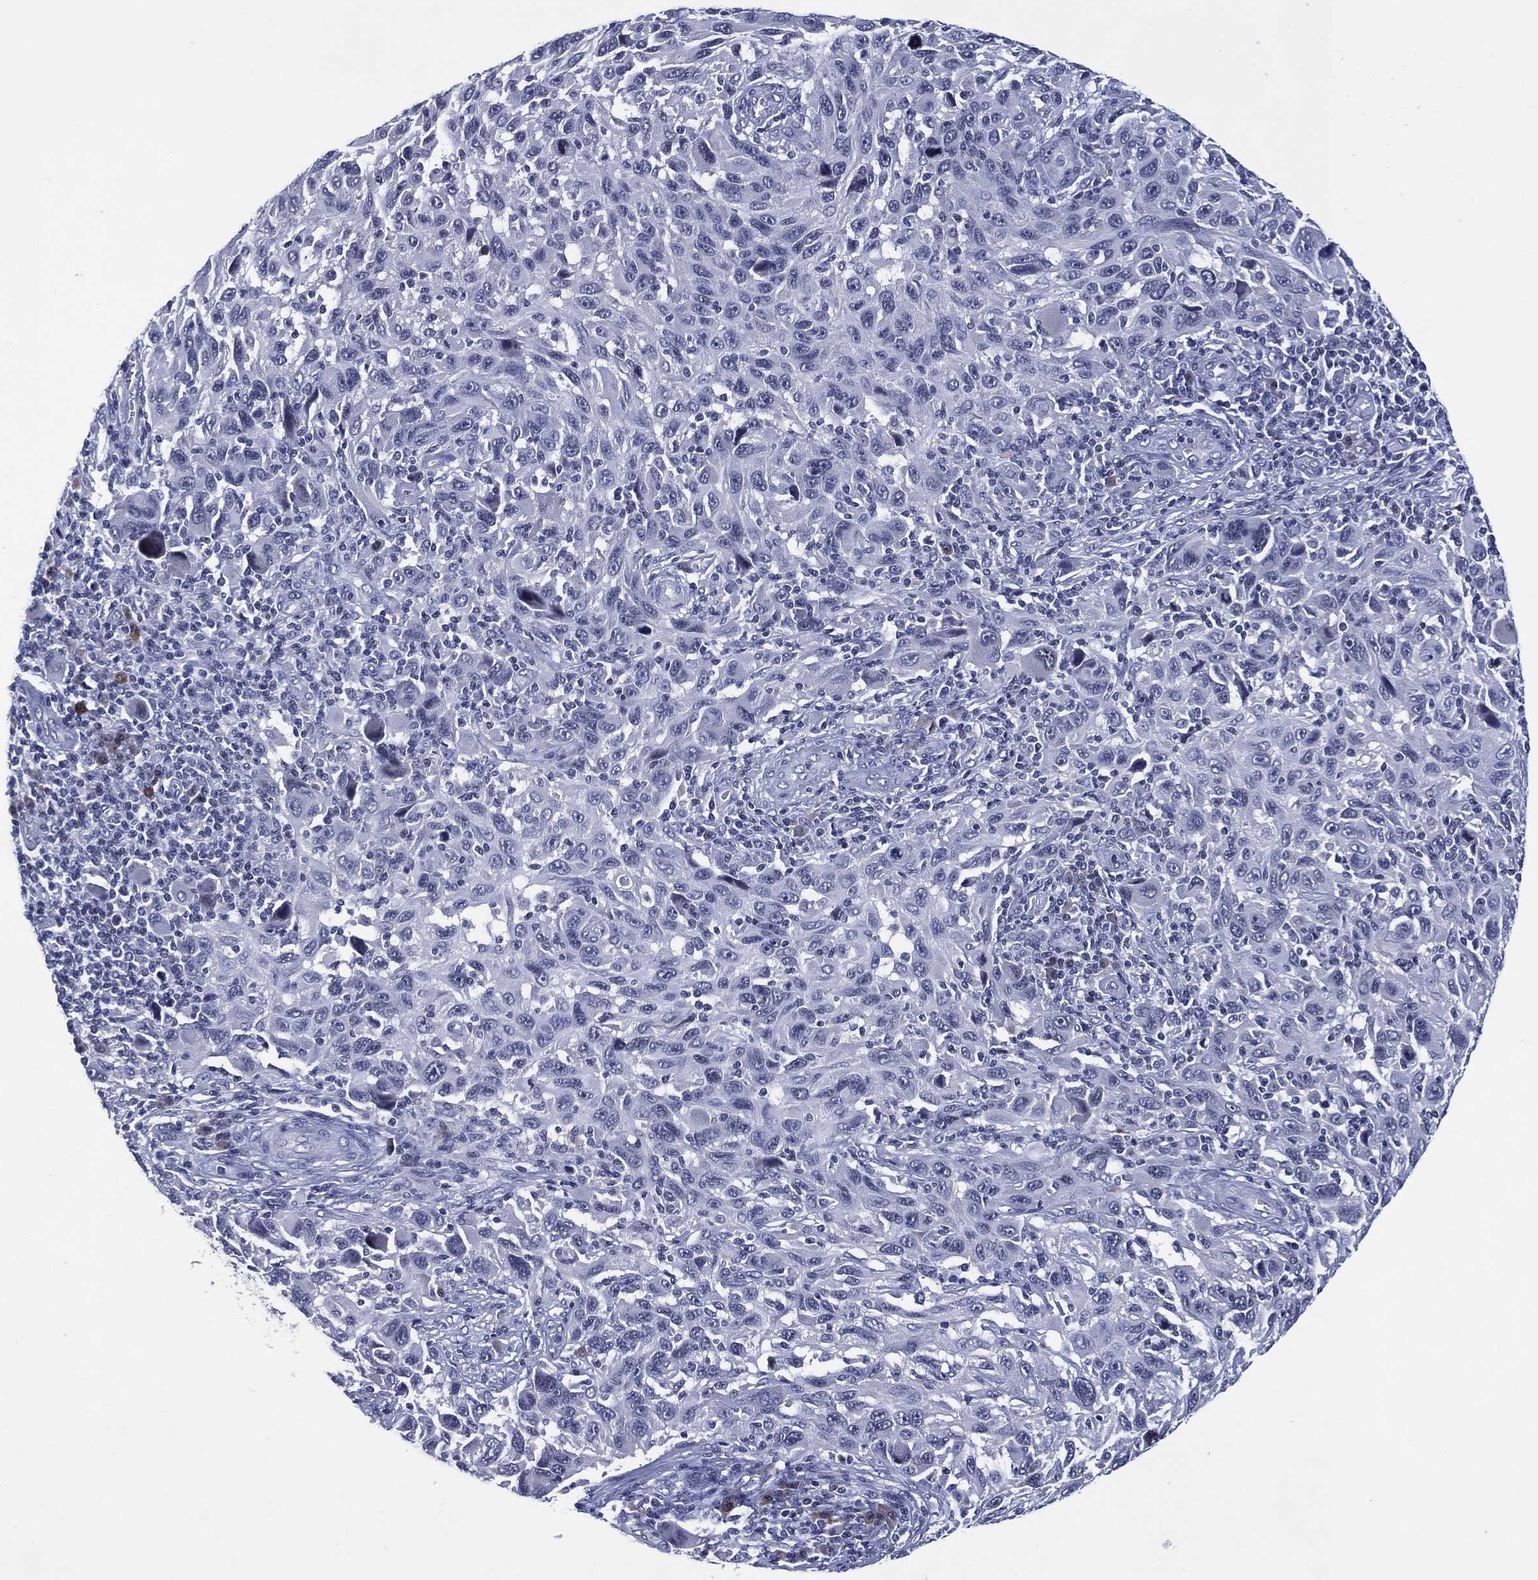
{"staining": {"intensity": "negative", "quantity": "none", "location": "none"}, "tissue": "melanoma", "cell_type": "Tumor cells", "image_type": "cancer", "snomed": [{"axis": "morphology", "description": "Malignant melanoma, NOS"}, {"axis": "topography", "description": "Skin"}], "caption": "DAB immunohistochemical staining of human melanoma demonstrates no significant expression in tumor cells. Nuclei are stained in blue.", "gene": "USP26", "patient": {"sex": "male", "age": 53}}